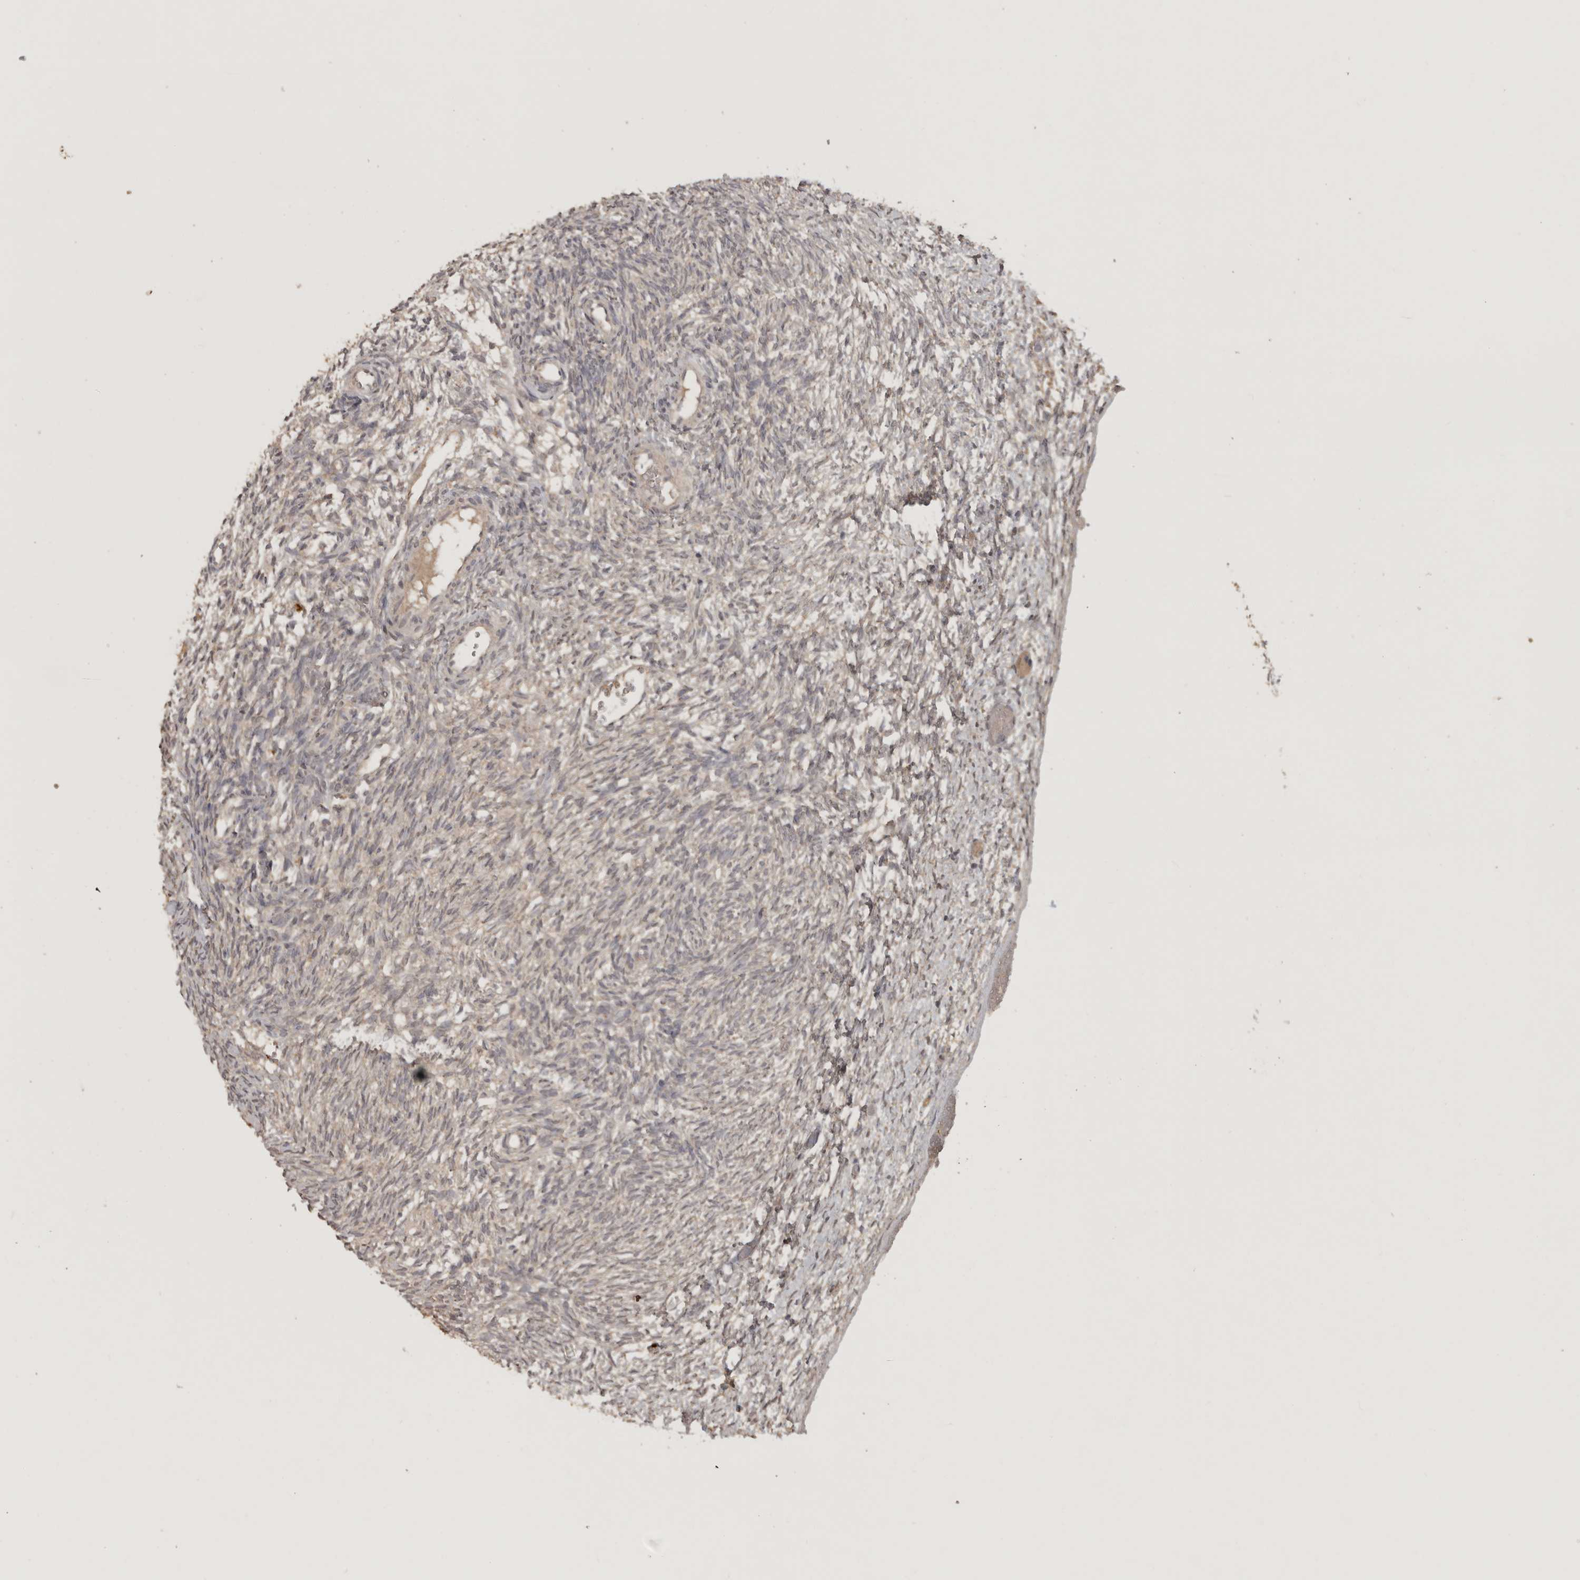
{"staining": {"intensity": "weak", "quantity": ">75%", "location": "cytoplasmic/membranous"}, "tissue": "ovary", "cell_type": "Follicle cells", "image_type": "normal", "snomed": [{"axis": "morphology", "description": "Normal tissue, NOS"}, {"axis": "topography", "description": "Ovary"}], "caption": "Immunohistochemical staining of unremarkable human ovary exhibits low levels of weak cytoplasmic/membranous staining in approximately >75% of follicle cells. (DAB (3,3'-diaminobenzidine) IHC with brightfield microscopy, high magnification).", "gene": "ADAMTS4", "patient": {"sex": "female", "age": 34}}